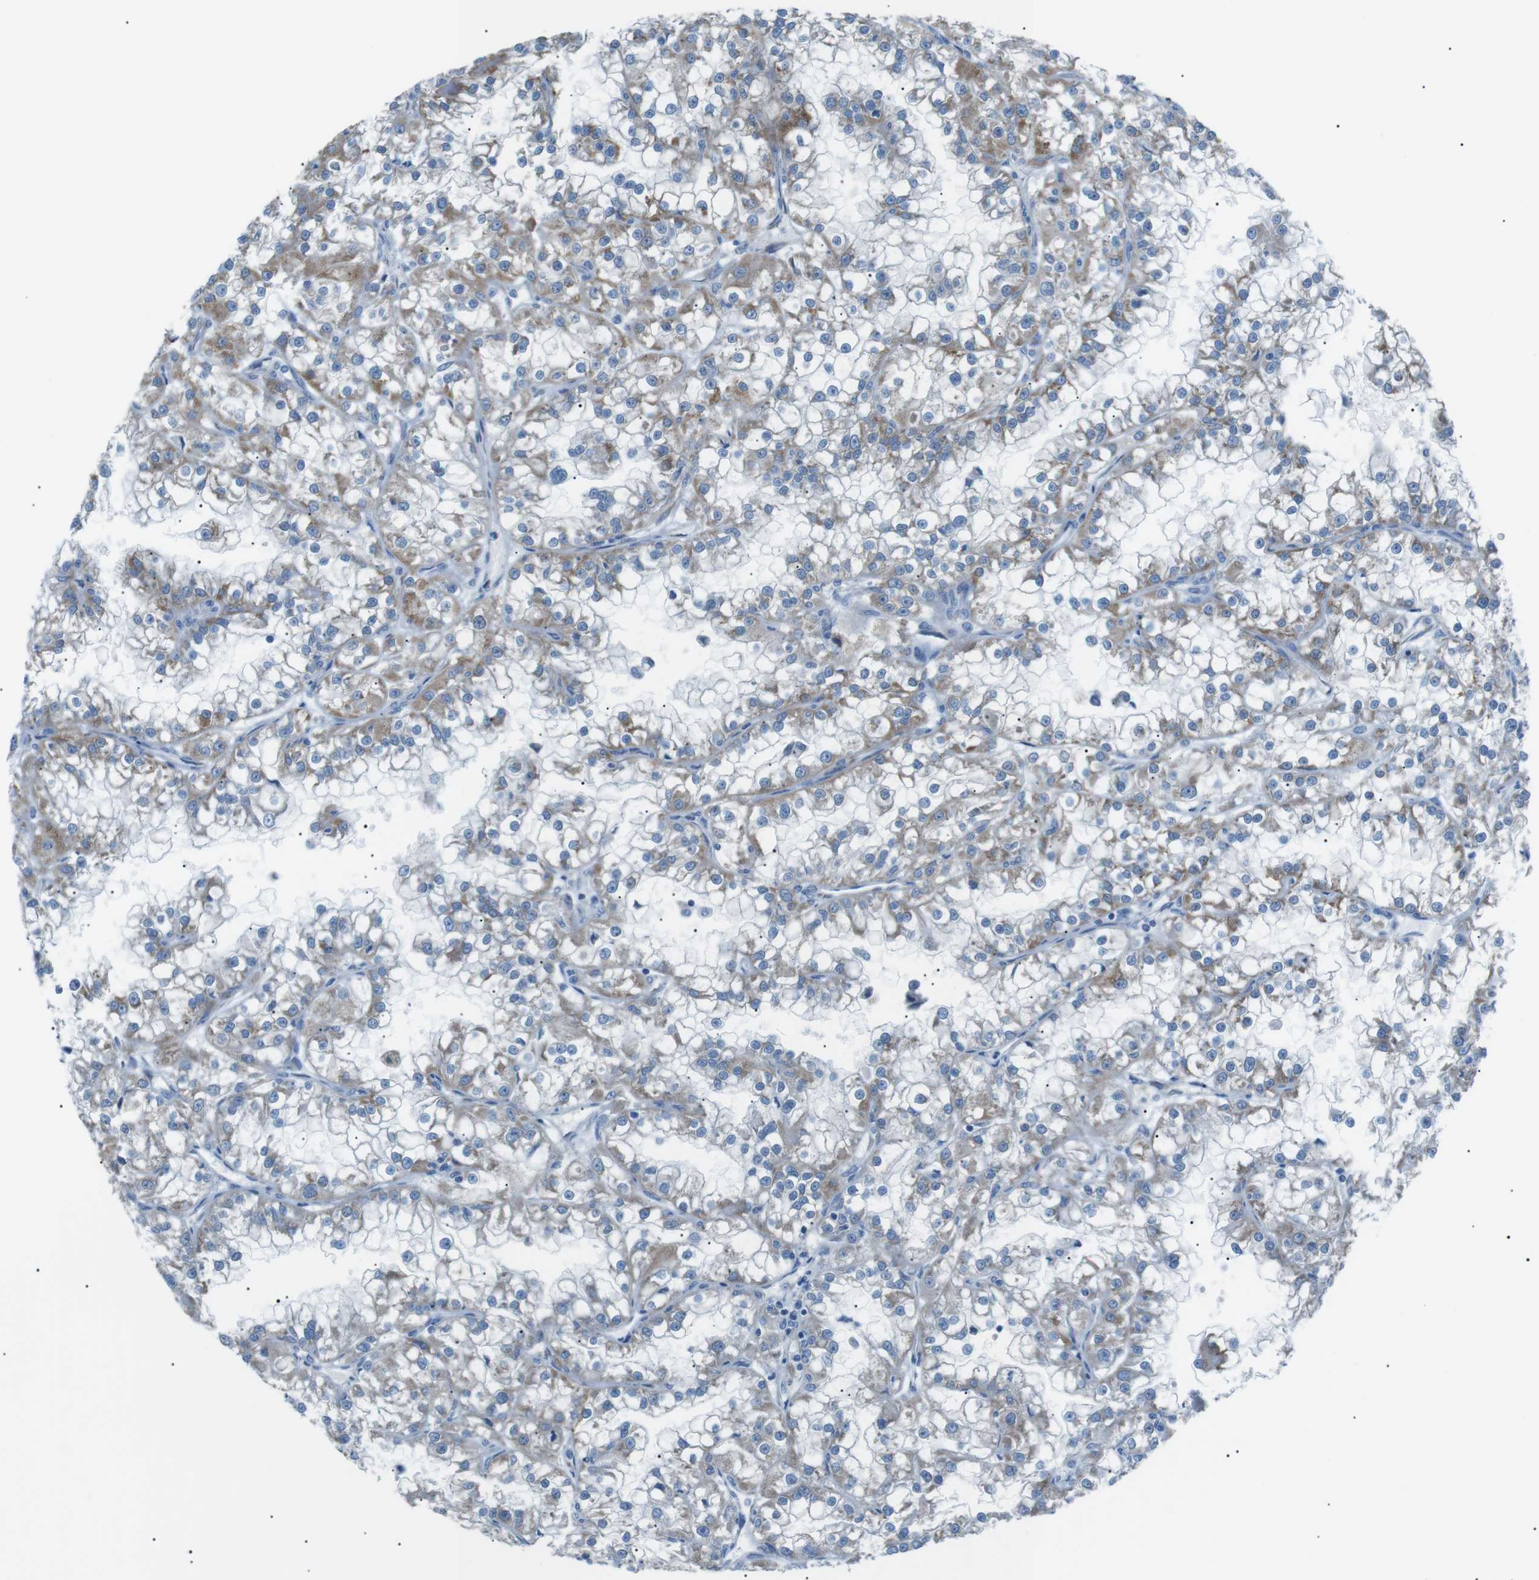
{"staining": {"intensity": "moderate", "quantity": "25%-75%", "location": "cytoplasmic/membranous"}, "tissue": "renal cancer", "cell_type": "Tumor cells", "image_type": "cancer", "snomed": [{"axis": "morphology", "description": "Adenocarcinoma, NOS"}, {"axis": "topography", "description": "Kidney"}], "caption": "A brown stain labels moderate cytoplasmic/membranous staining of a protein in renal cancer tumor cells.", "gene": "MTARC2", "patient": {"sex": "female", "age": 52}}